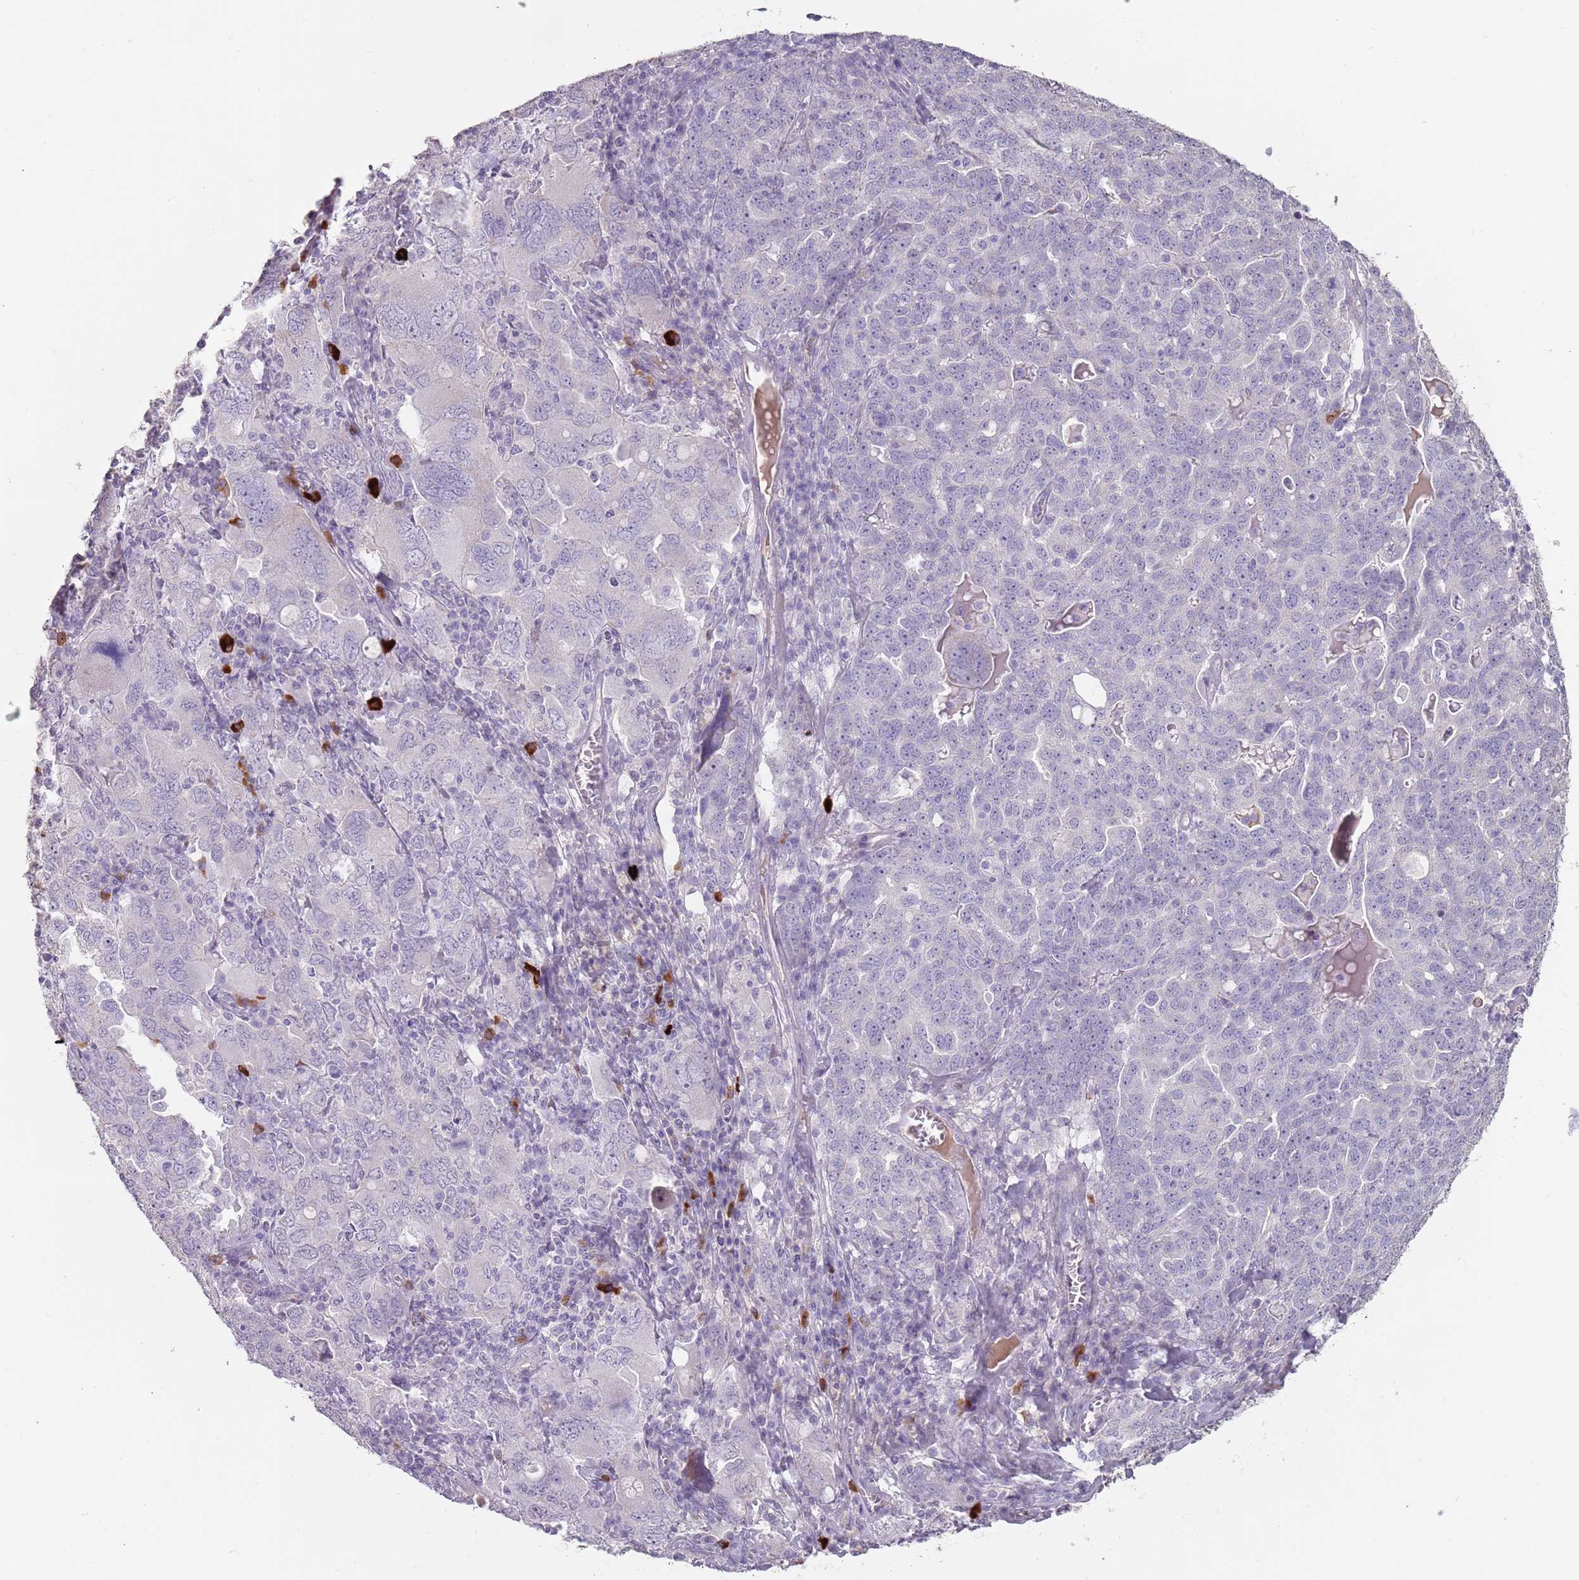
{"staining": {"intensity": "negative", "quantity": "none", "location": "none"}, "tissue": "ovarian cancer", "cell_type": "Tumor cells", "image_type": "cancer", "snomed": [{"axis": "morphology", "description": "Carcinoma, endometroid"}, {"axis": "topography", "description": "Ovary"}], "caption": "Protein analysis of ovarian cancer shows no significant staining in tumor cells. Brightfield microscopy of immunohistochemistry (IHC) stained with DAB (brown) and hematoxylin (blue), captured at high magnification.", "gene": "STYK1", "patient": {"sex": "female", "age": 62}}